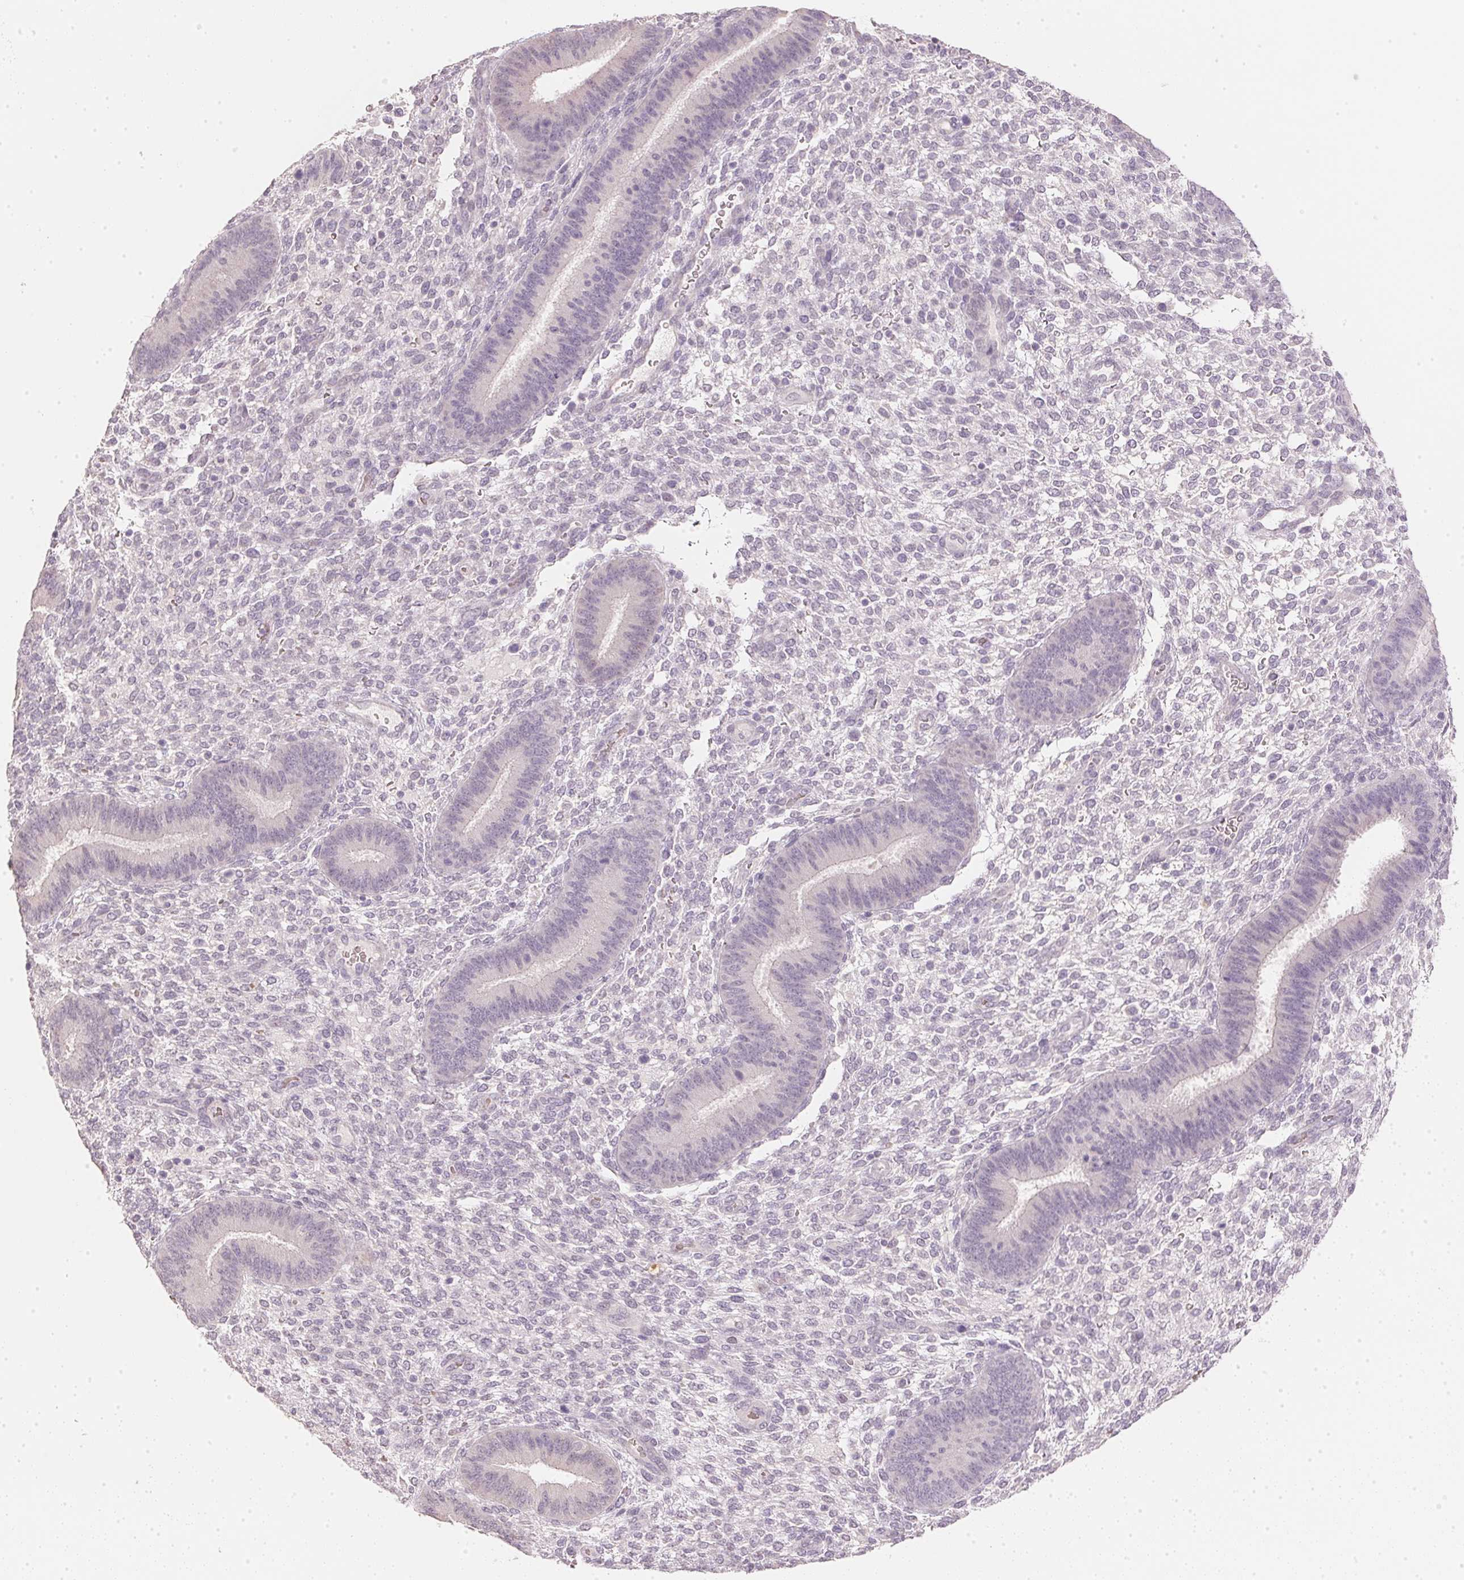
{"staining": {"intensity": "negative", "quantity": "none", "location": "none"}, "tissue": "endometrium", "cell_type": "Cells in endometrial stroma", "image_type": "normal", "snomed": [{"axis": "morphology", "description": "Normal tissue, NOS"}, {"axis": "topography", "description": "Endometrium"}], "caption": "DAB (3,3'-diaminobenzidine) immunohistochemical staining of benign human endometrium reveals no significant staining in cells in endometrial stroma. The staining is performed using DAB brown chromogen with nuclei counter-stained in using hematoxylin.", "gene": "DHCR24", "patient": {"sex": "female", "age": 39}}